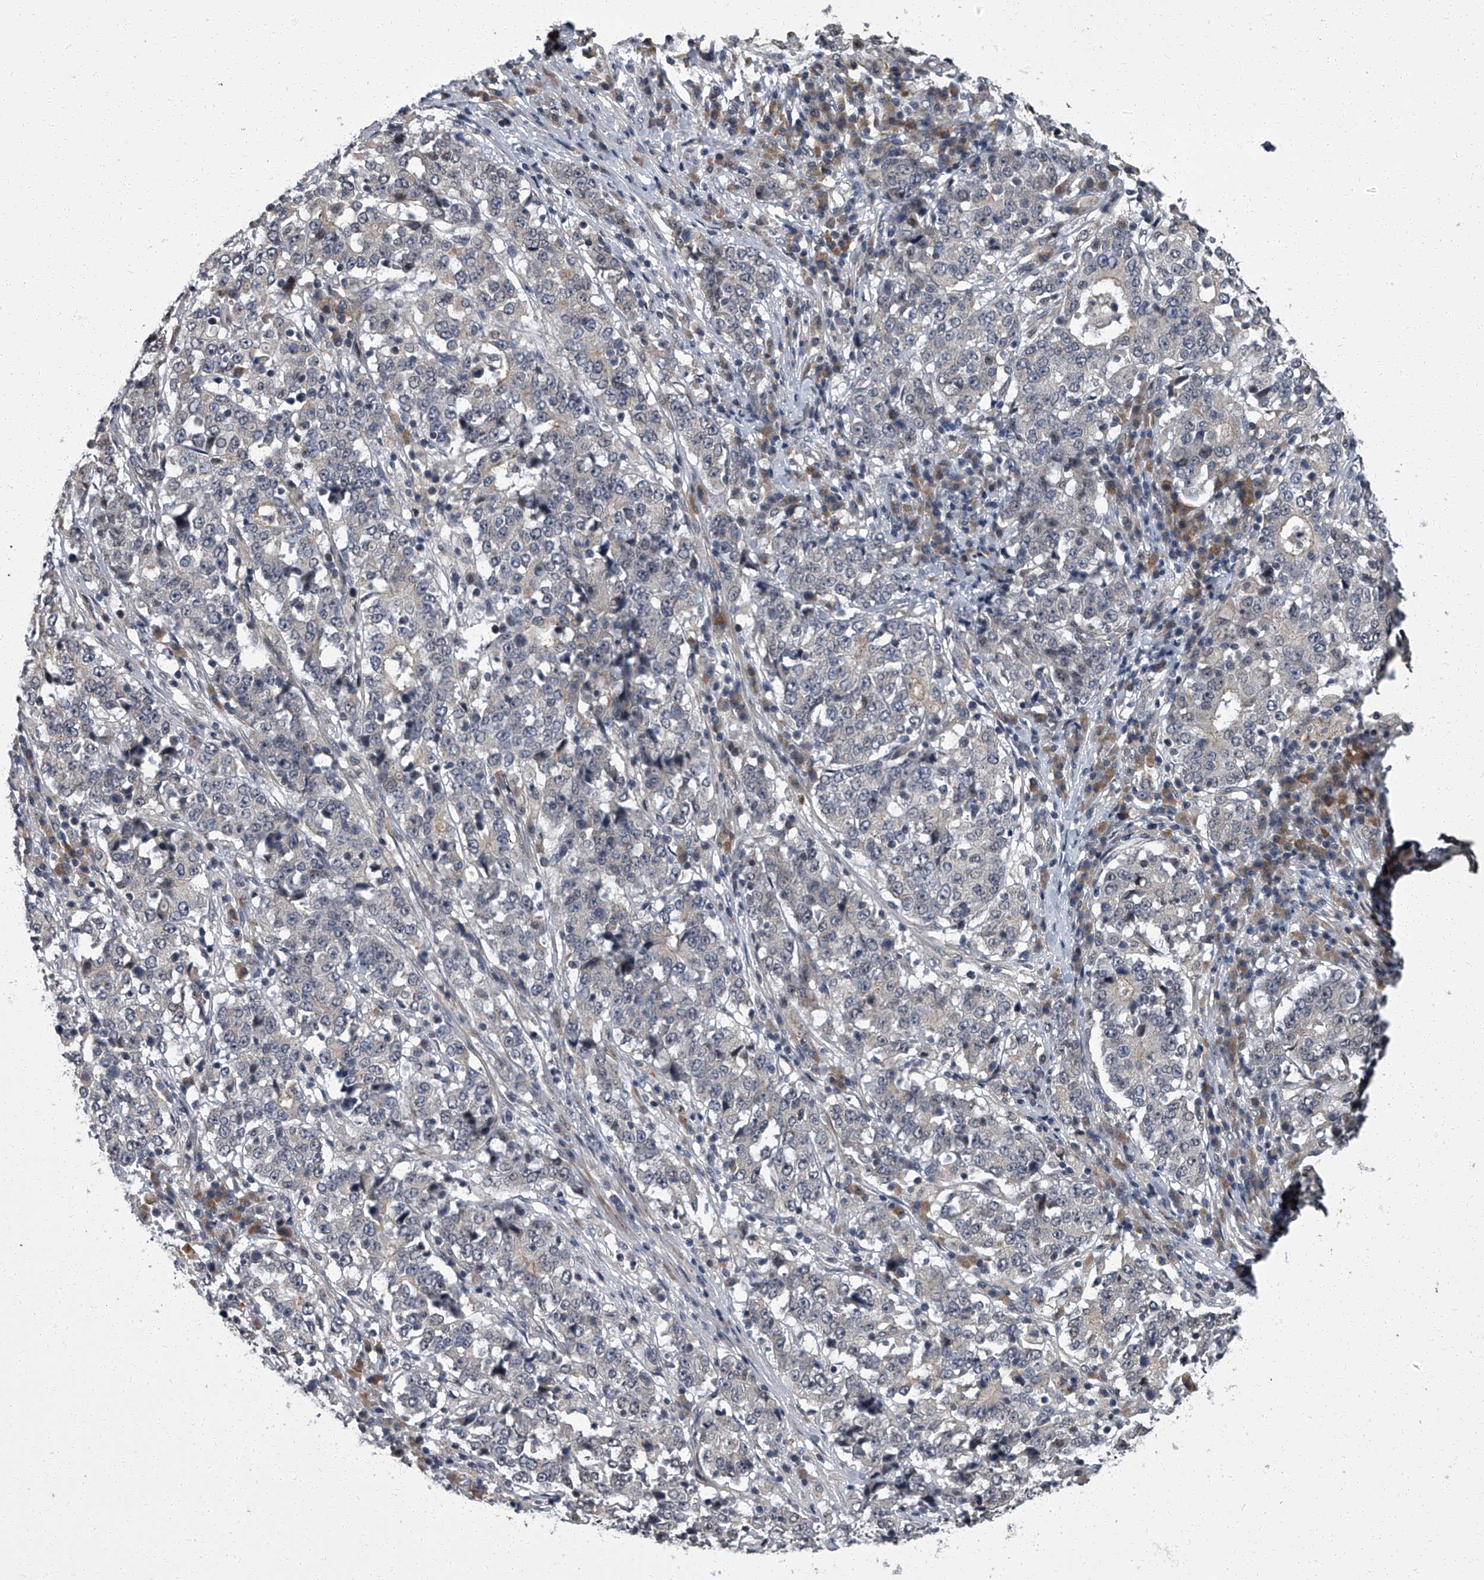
{"staining": {"intensity": "negative", "quantity": "none", "location": "none"}, "tissue": "stomach cancer", "cell_type": "Tumor cells", "image_type": "cancer", "snomed": [{"axis": "morphology", "description": "Adenocarcinoma, NOS"}, {"axis": "topography", "description": "Stomach"}], "caption": "Human stomach cancer (adenocarcinoma) stained for a protein using IHC exhibits no expression in tumor cells.", "gene": "ZNF274", "patient": {"sex": "male", "age": 59}}